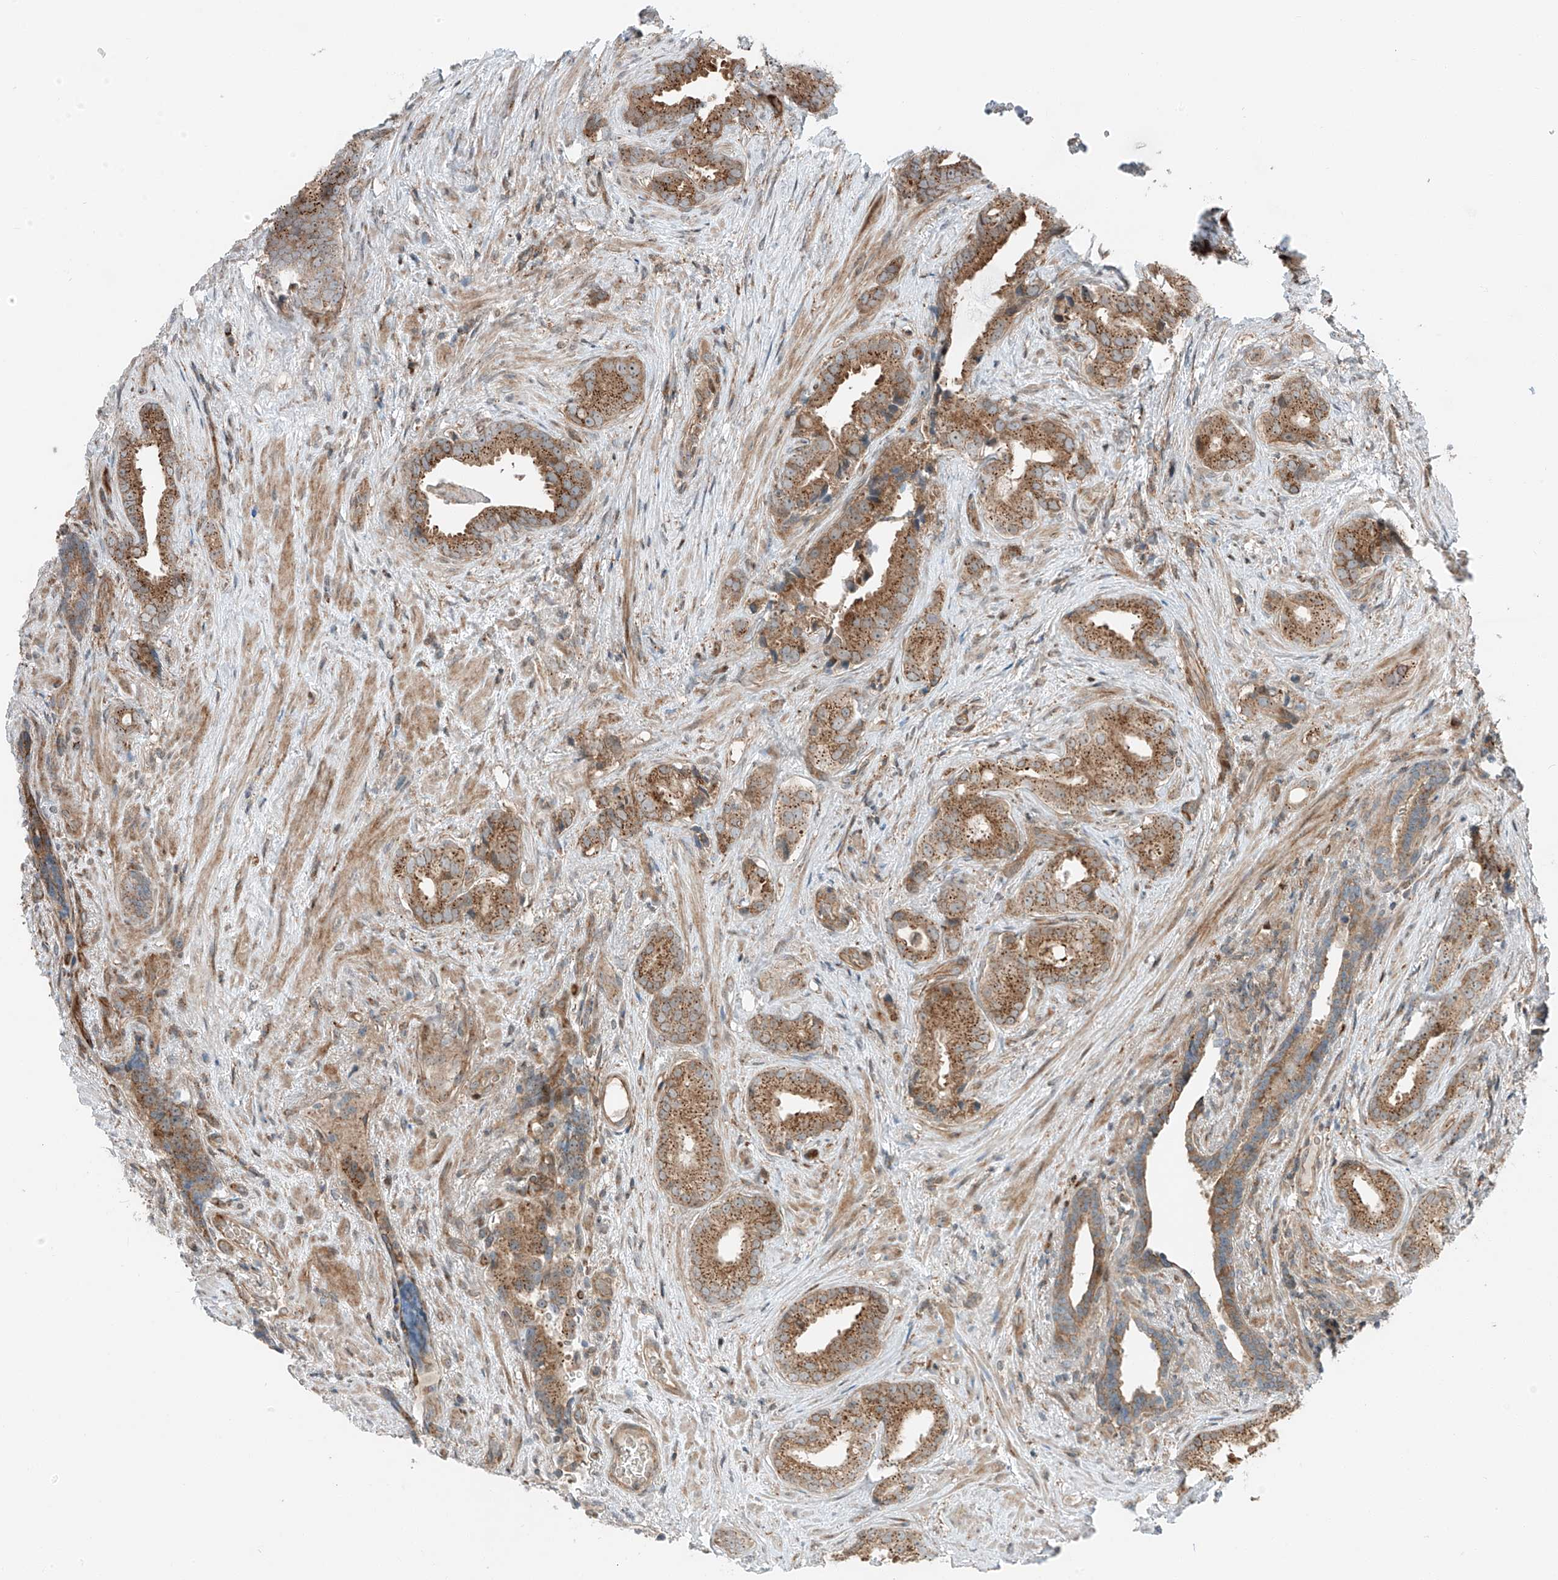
{"staining": {"intensity": "moderate", "quantity": ">75%", "location": "cytoplasmic/membranous"}, "tissue": "prostate cancer", "cell_type": "Tumor cells", "image_type": "cancer", "snomed": [{"axis": "morphology", "description": "Adenocarcinoma, Low grade"}, {"axis": "topography", "description": "Prostate"}], "caption": "Human prostate adenocarcinoma (low-grade) stained with a brown dye reveals moderate cytoplasmic/membranous positive staining in approximately >75% of tumor cells.", "gene": "USP48", "patient": {"sex": "male", "age": 71}}